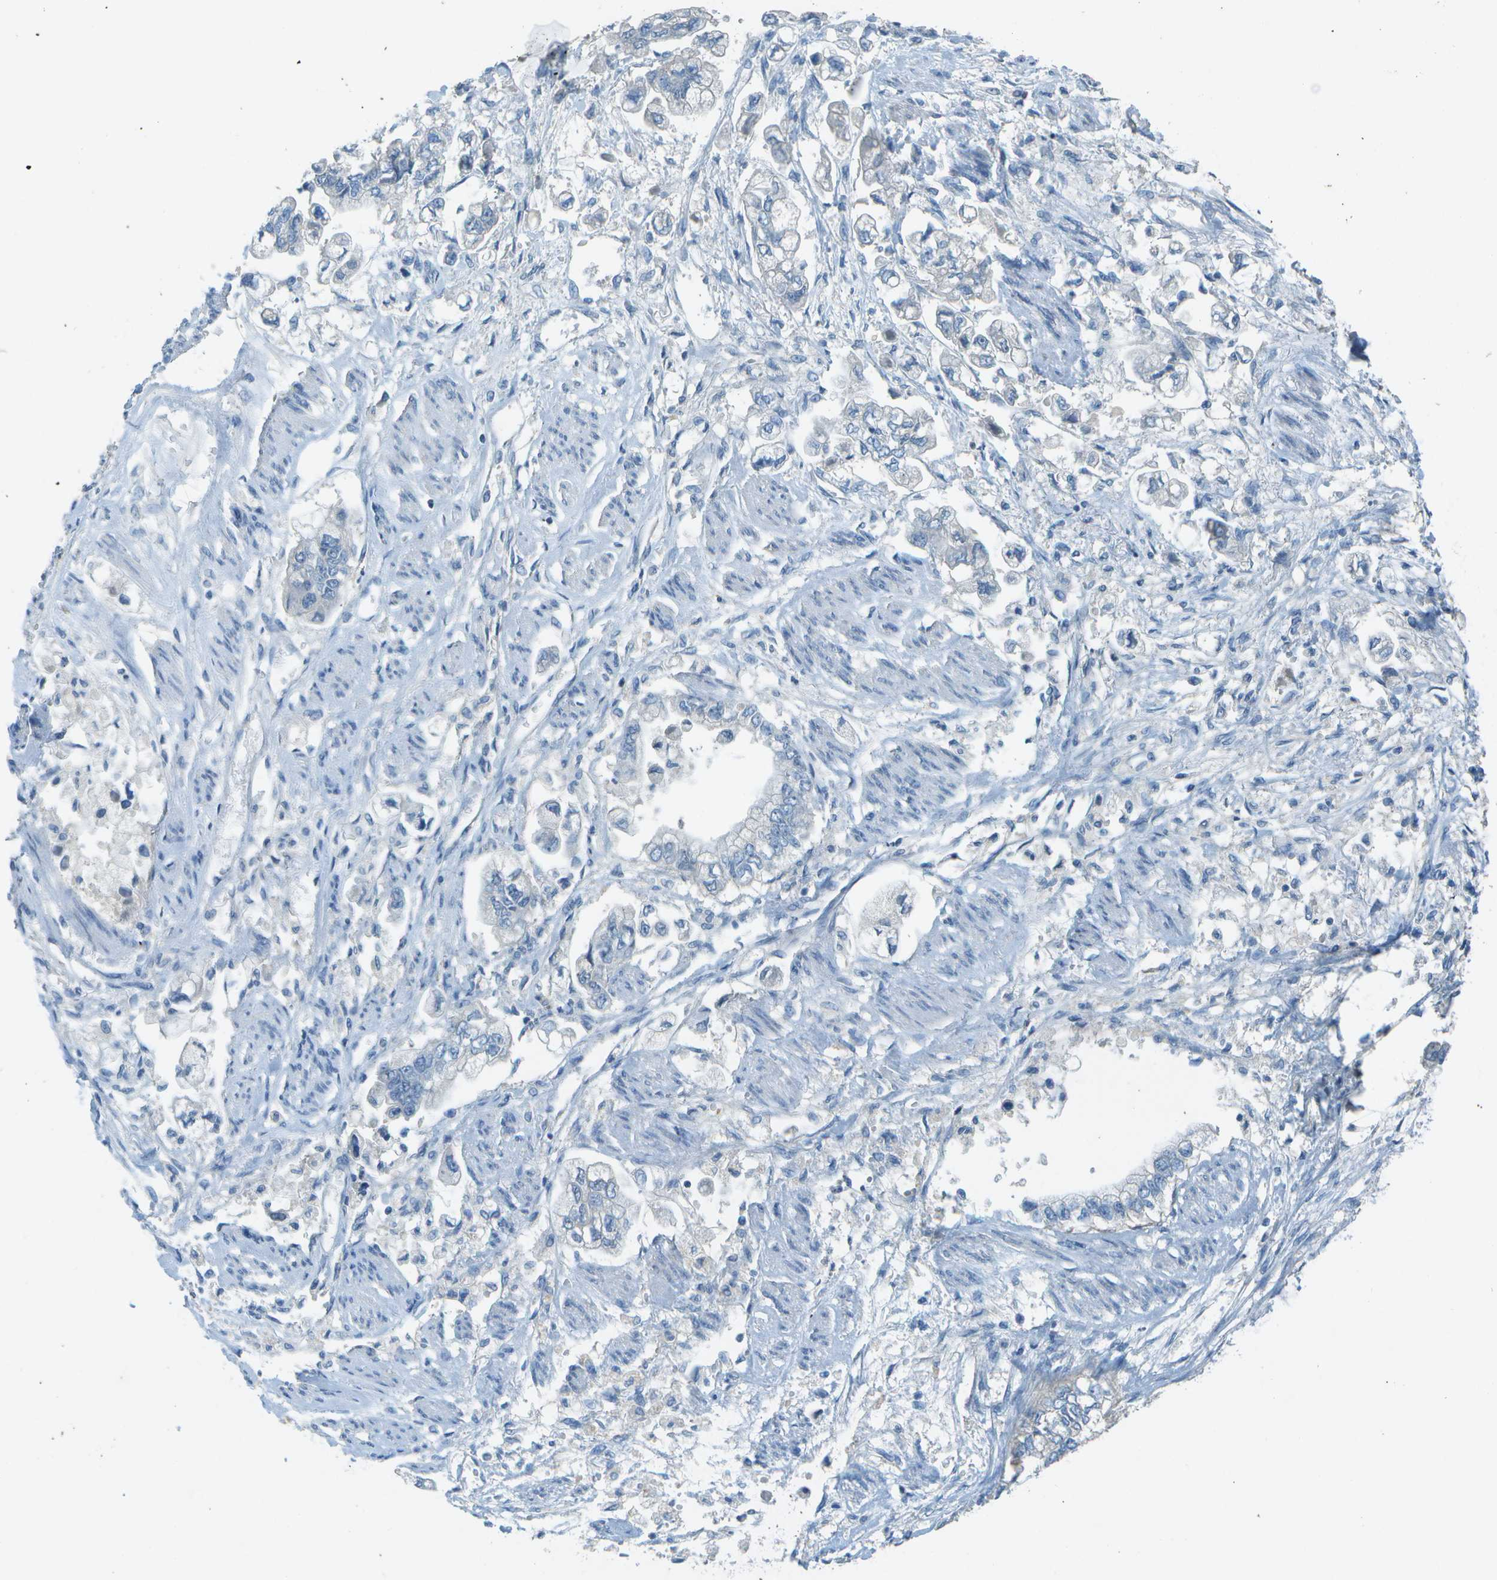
{"staining": {"intensity": "negative", "quantity": "none", "location": "none"}, "tissue": "stomach cancer", "cell_type": "Tumor cells", "image_type": "cancer", "snomed": [{"axis": "morphology", "description": "Normal tissue, NOS"}, {"axis": "morphology", "description": "Adenocarcinoma, NOS"}, {"axis": "topography", "description": "Stomach"}], "caption": "An image of human adenocarcinoma (stomach) is negative for staining in tumor cells. (Stains: DAB (3,3'-diaminobenzidine) immunohistochemistry with hematoxylin counter stain, Microscopy: brightfield microscopy at high magnification).", "gene": "LGI2", "patient": {"sex": "male", "age": 62}}